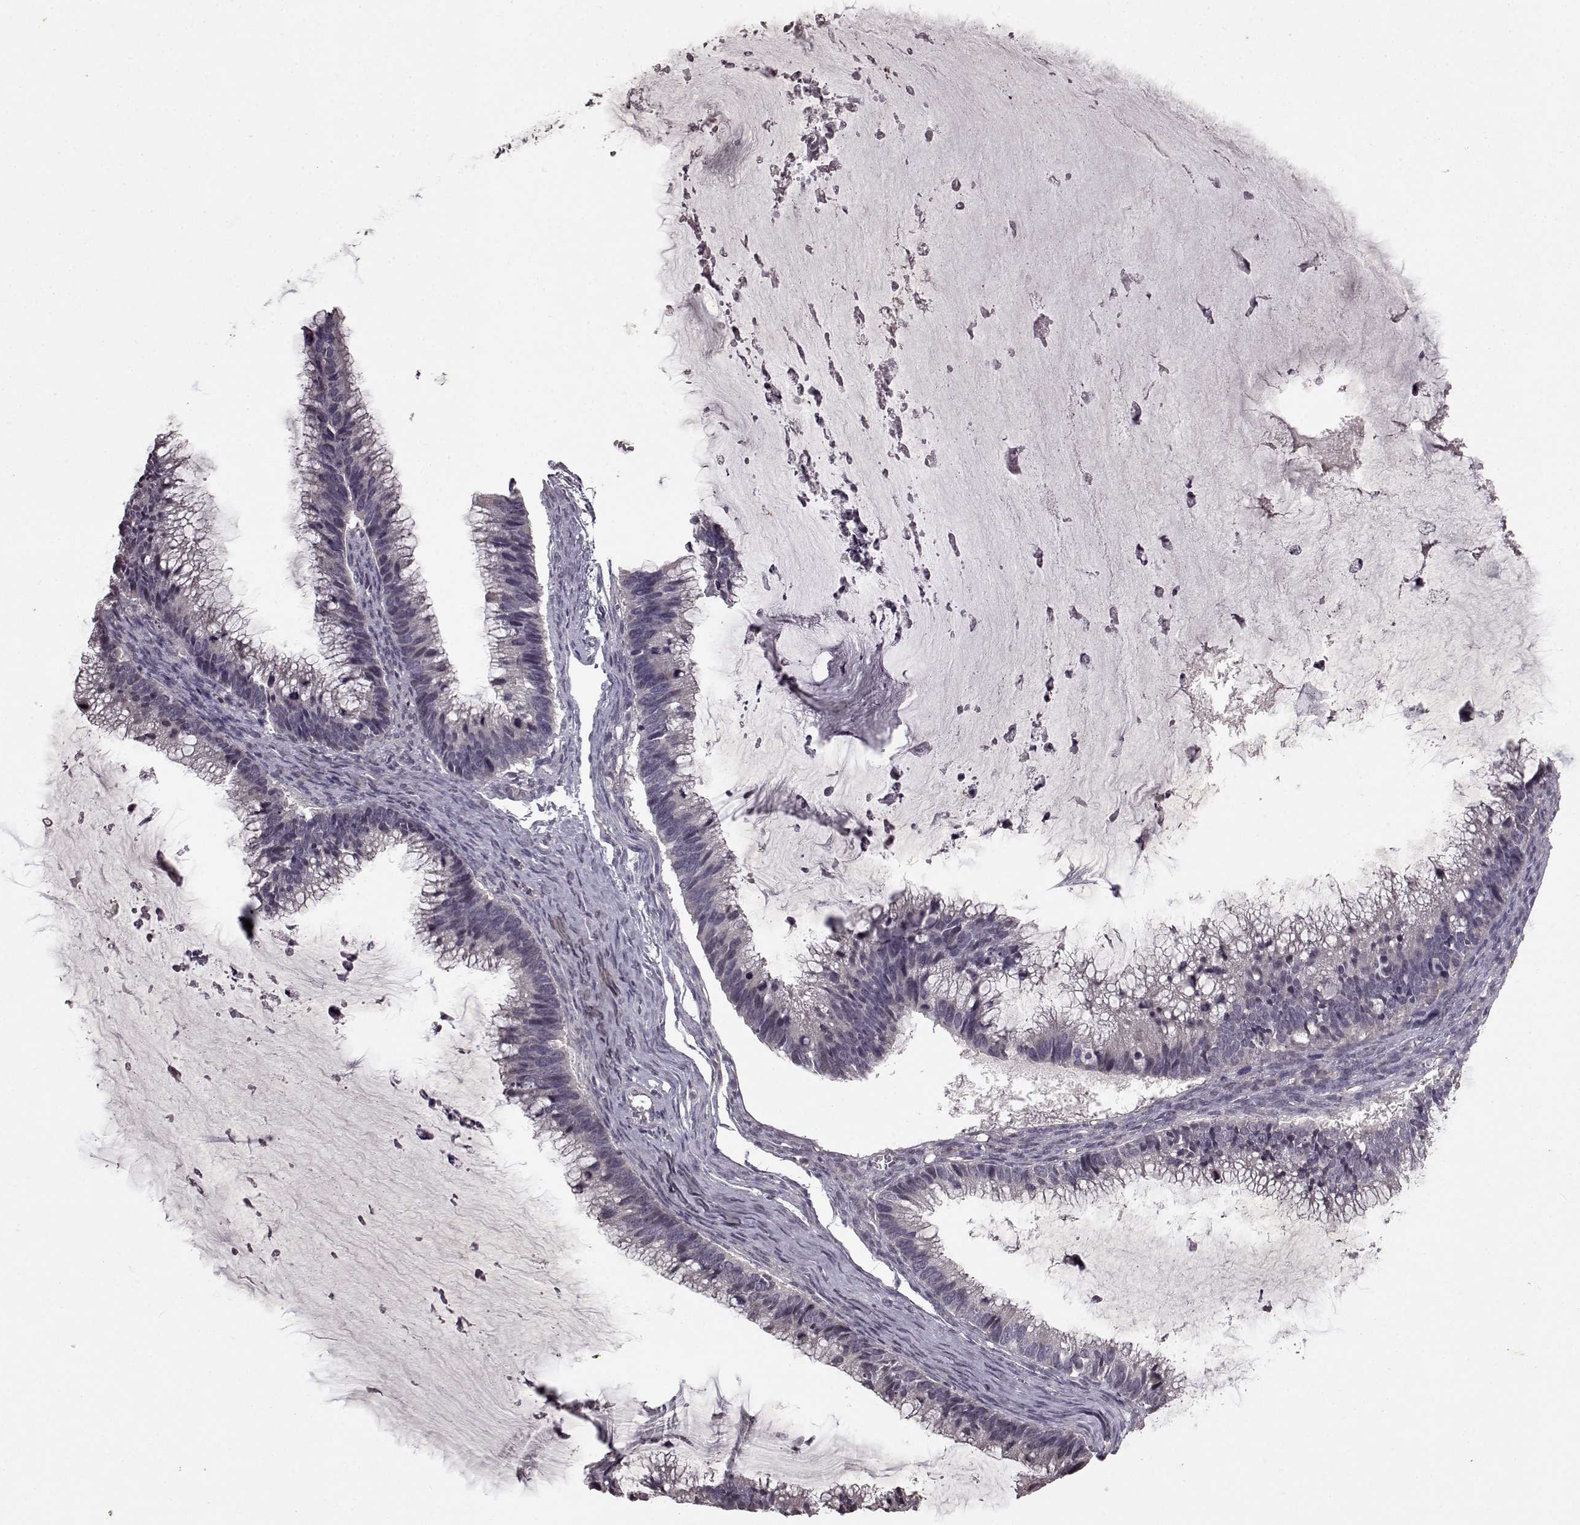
{"staining": {"intensity": "negative", "quantity": "none", "location": "none"}, "tissue": "ovarian cancer", "cell_type": "Tumor cells", "image_type": "cancer", "snomed": [{"axis": "morphology", "description": "Cystadenocarcinoma, mucinous, NOS"}, {"axis": "topography", "description": "Ovary"}], "caption": "Ovarian cancer was stained to show a protein in brown. There is no significant positivity in tumor cells.", "gene": "LHB", "patient": {"sex": "female", "age": 38}}